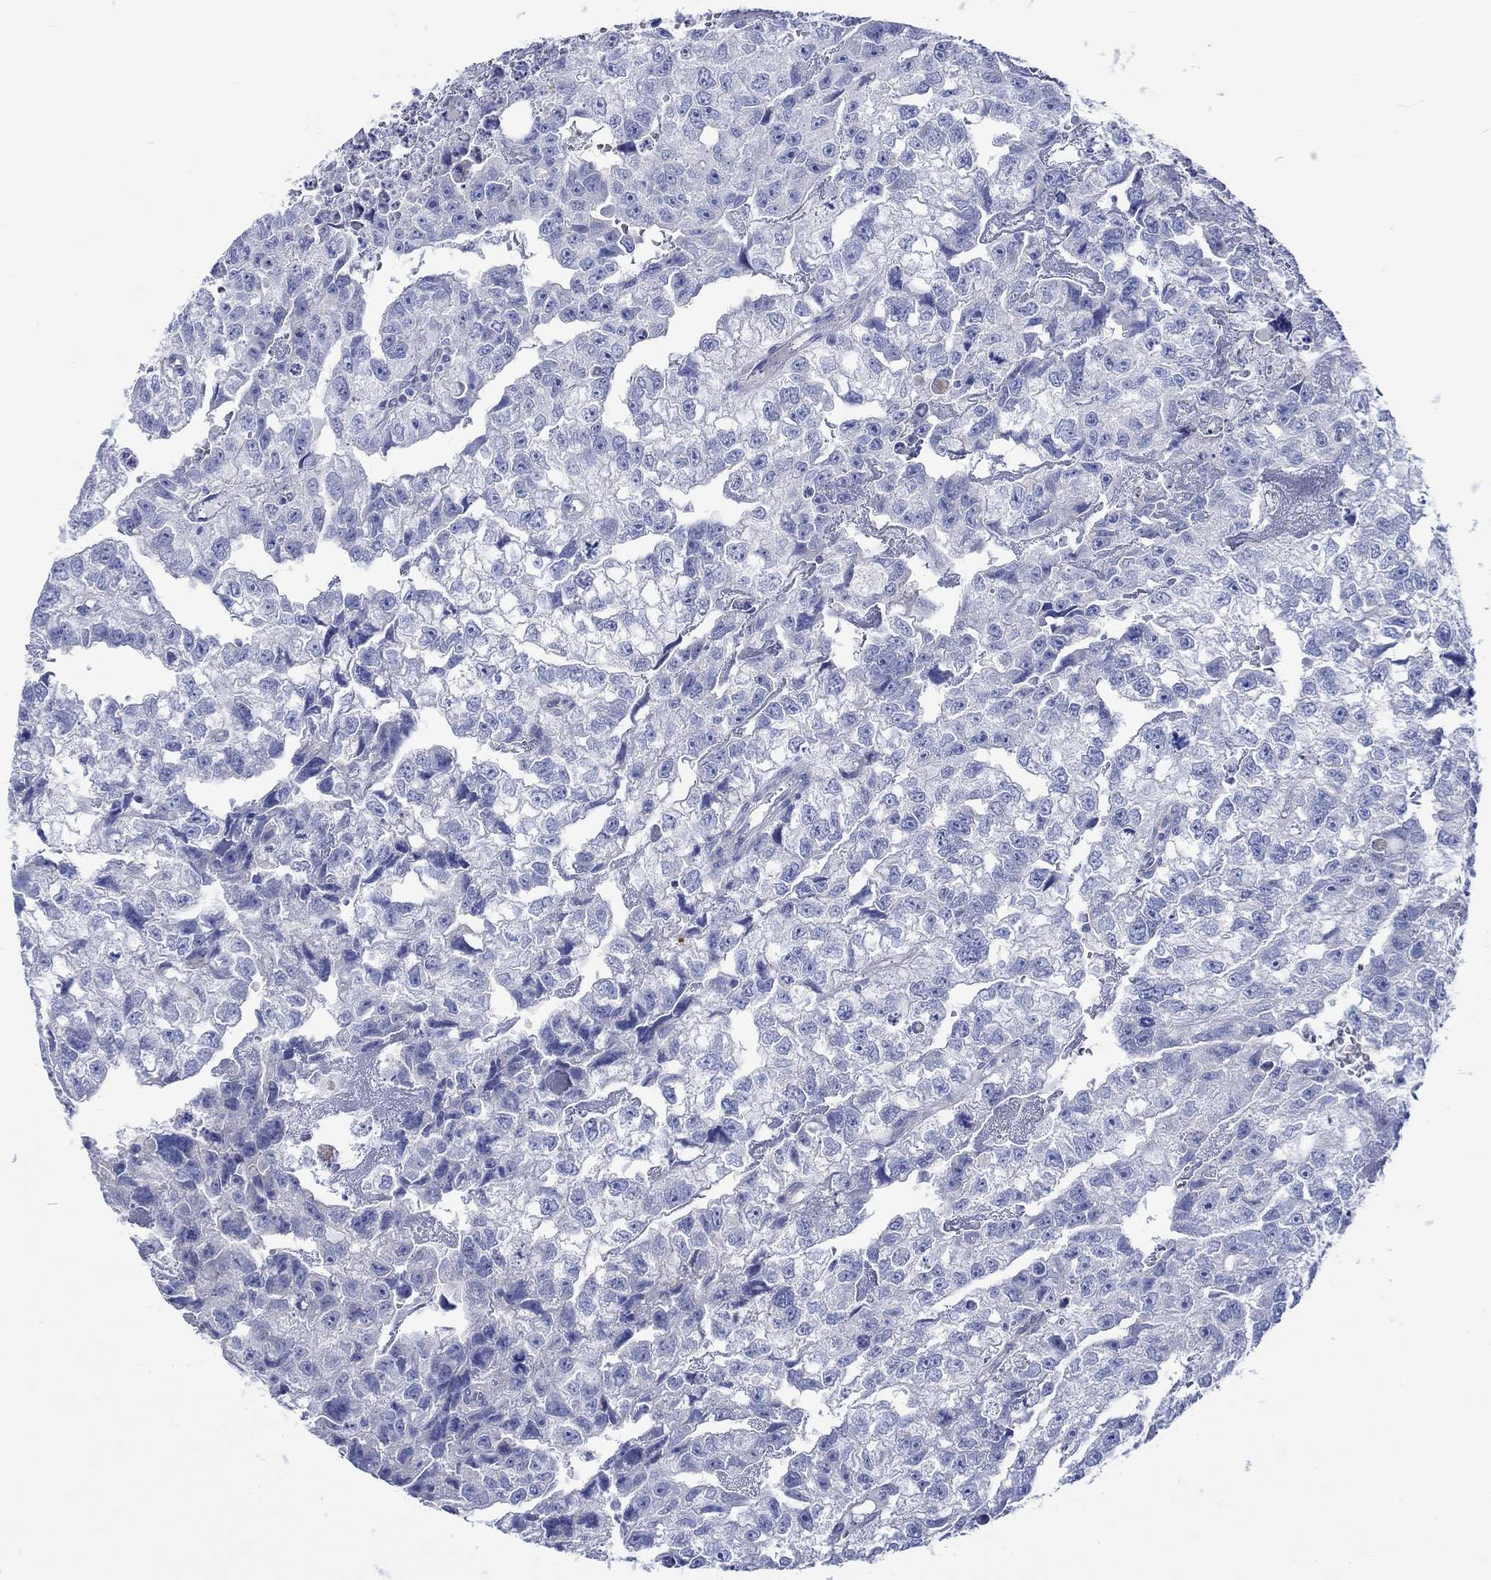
{"staining": {"intensity": "negative", "quantity": "none", "location": "none"}, "tissue": "testis cancer", "cell_type": "Tumor cells", "image_type": "cancer", "snomed": [{"axis": "morphology", "description": "Carcinoma, Embryonal, NOS"}, {"axis": "morphology", "description": "Teratoma, malignant, NOS"}, {"axis": "topography", "description": "Testis"}], "caption": "An image of testis cancer stained for a protein shows no brown staining in tumor cells. (Stains: DAB (3,3'-diaminobenzidine) immunohistochemistry with hematoxylin counter stain, Microscopy: brightfield microscopy at high magnification).", "gene": "CPLX2", "patient": {"sex": "male", "age": 44}}